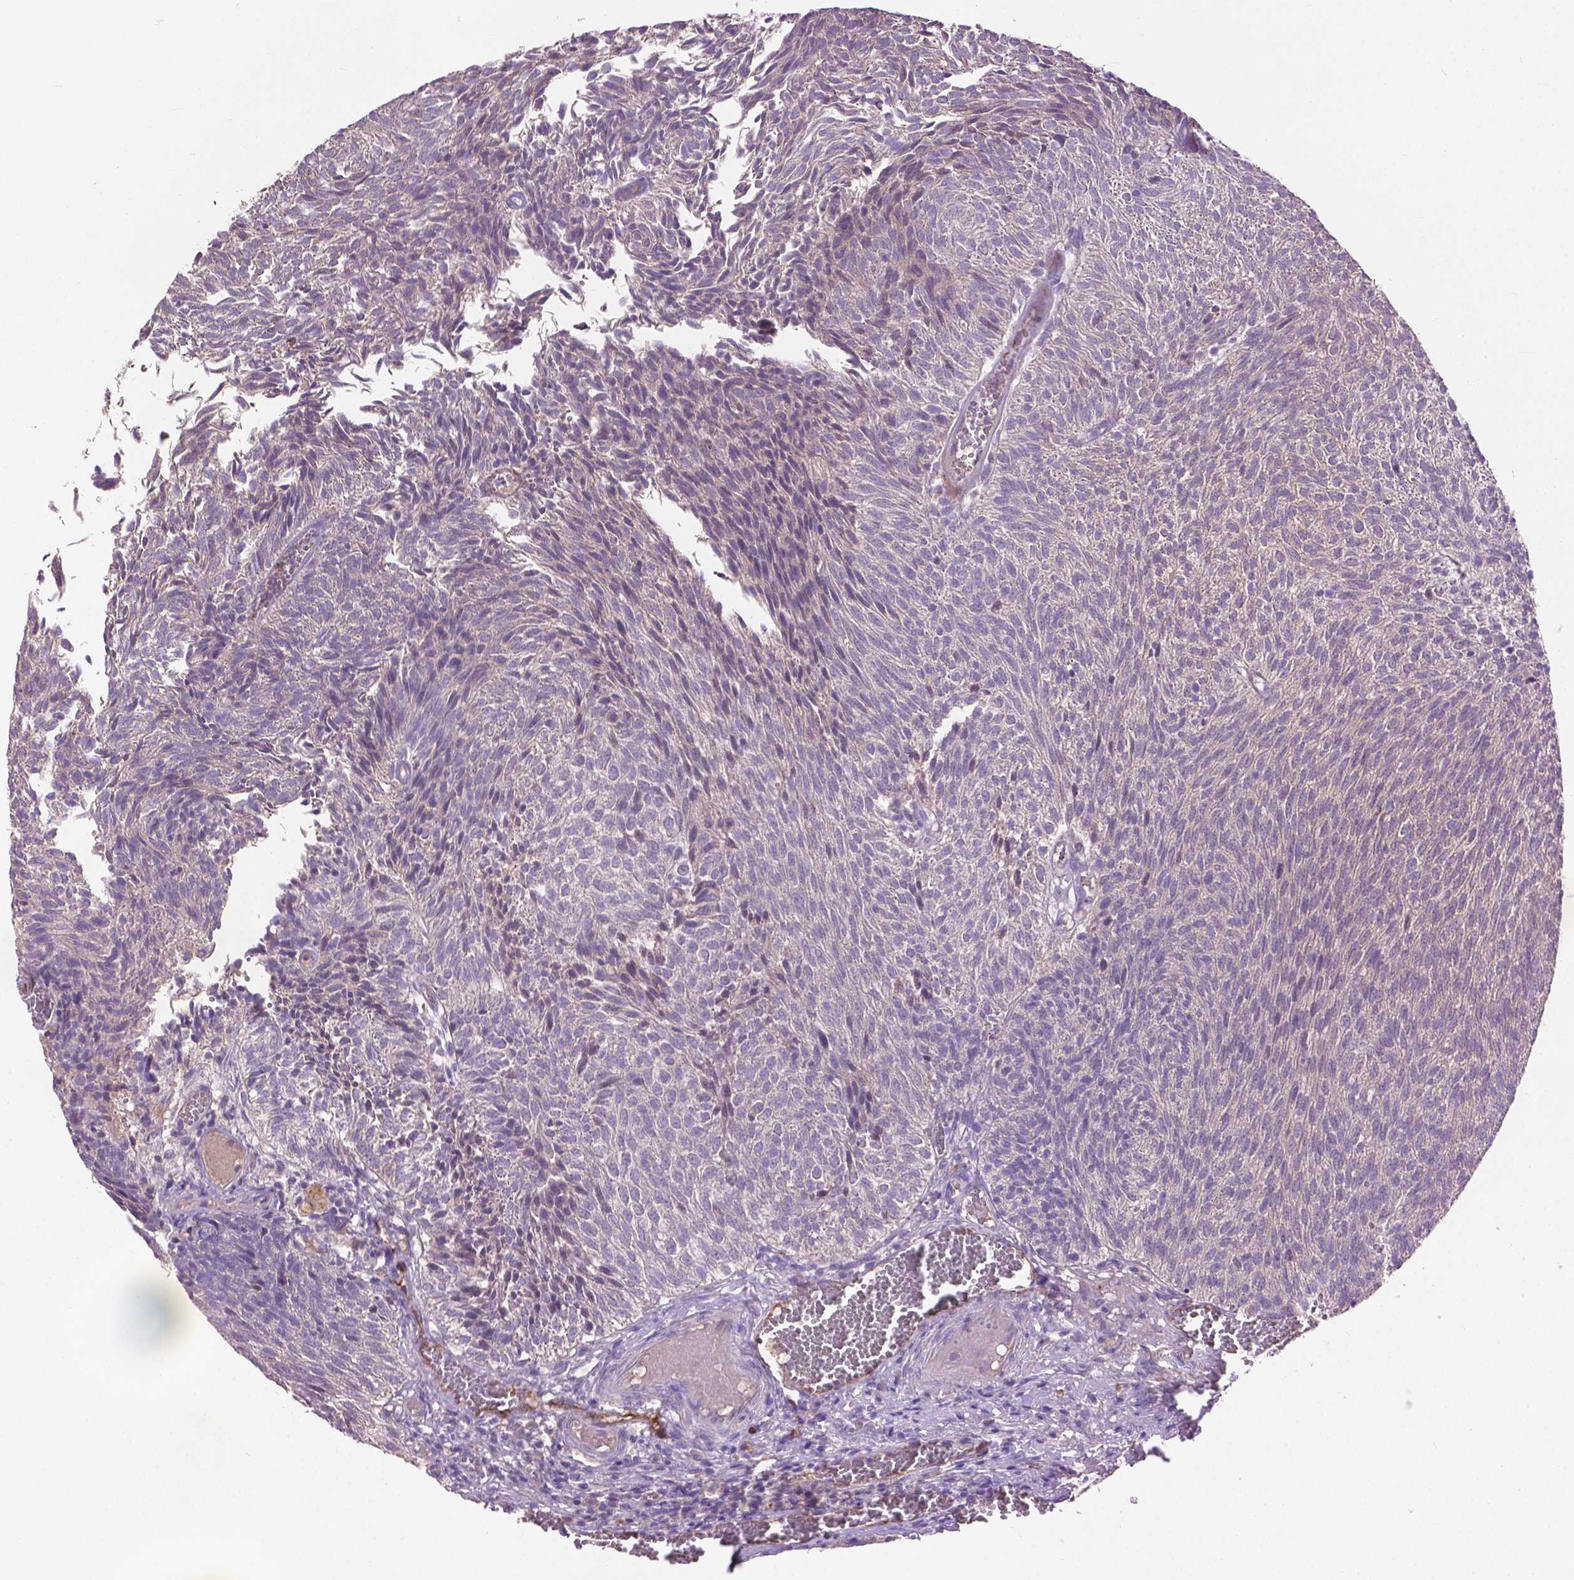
{"staining": {"intensity": "negative", "quantity": "none", "location": "none"}, "tissue": "urothelial cancer", "cell_type": "Tumor cells", "image_type": "cancer", "snomed": [{"axis": "morphology", "description": "Urothelial carcinoma, Low grade"}, {"axis": "topography", "description": "Urinary bladder"}], "caption": "Human urothelial cancer stained for a protein using IHC demonstrates no staining in tumor cells.", "gene": "ZNF337", "patient": {"sex": "male", "age": 77}}